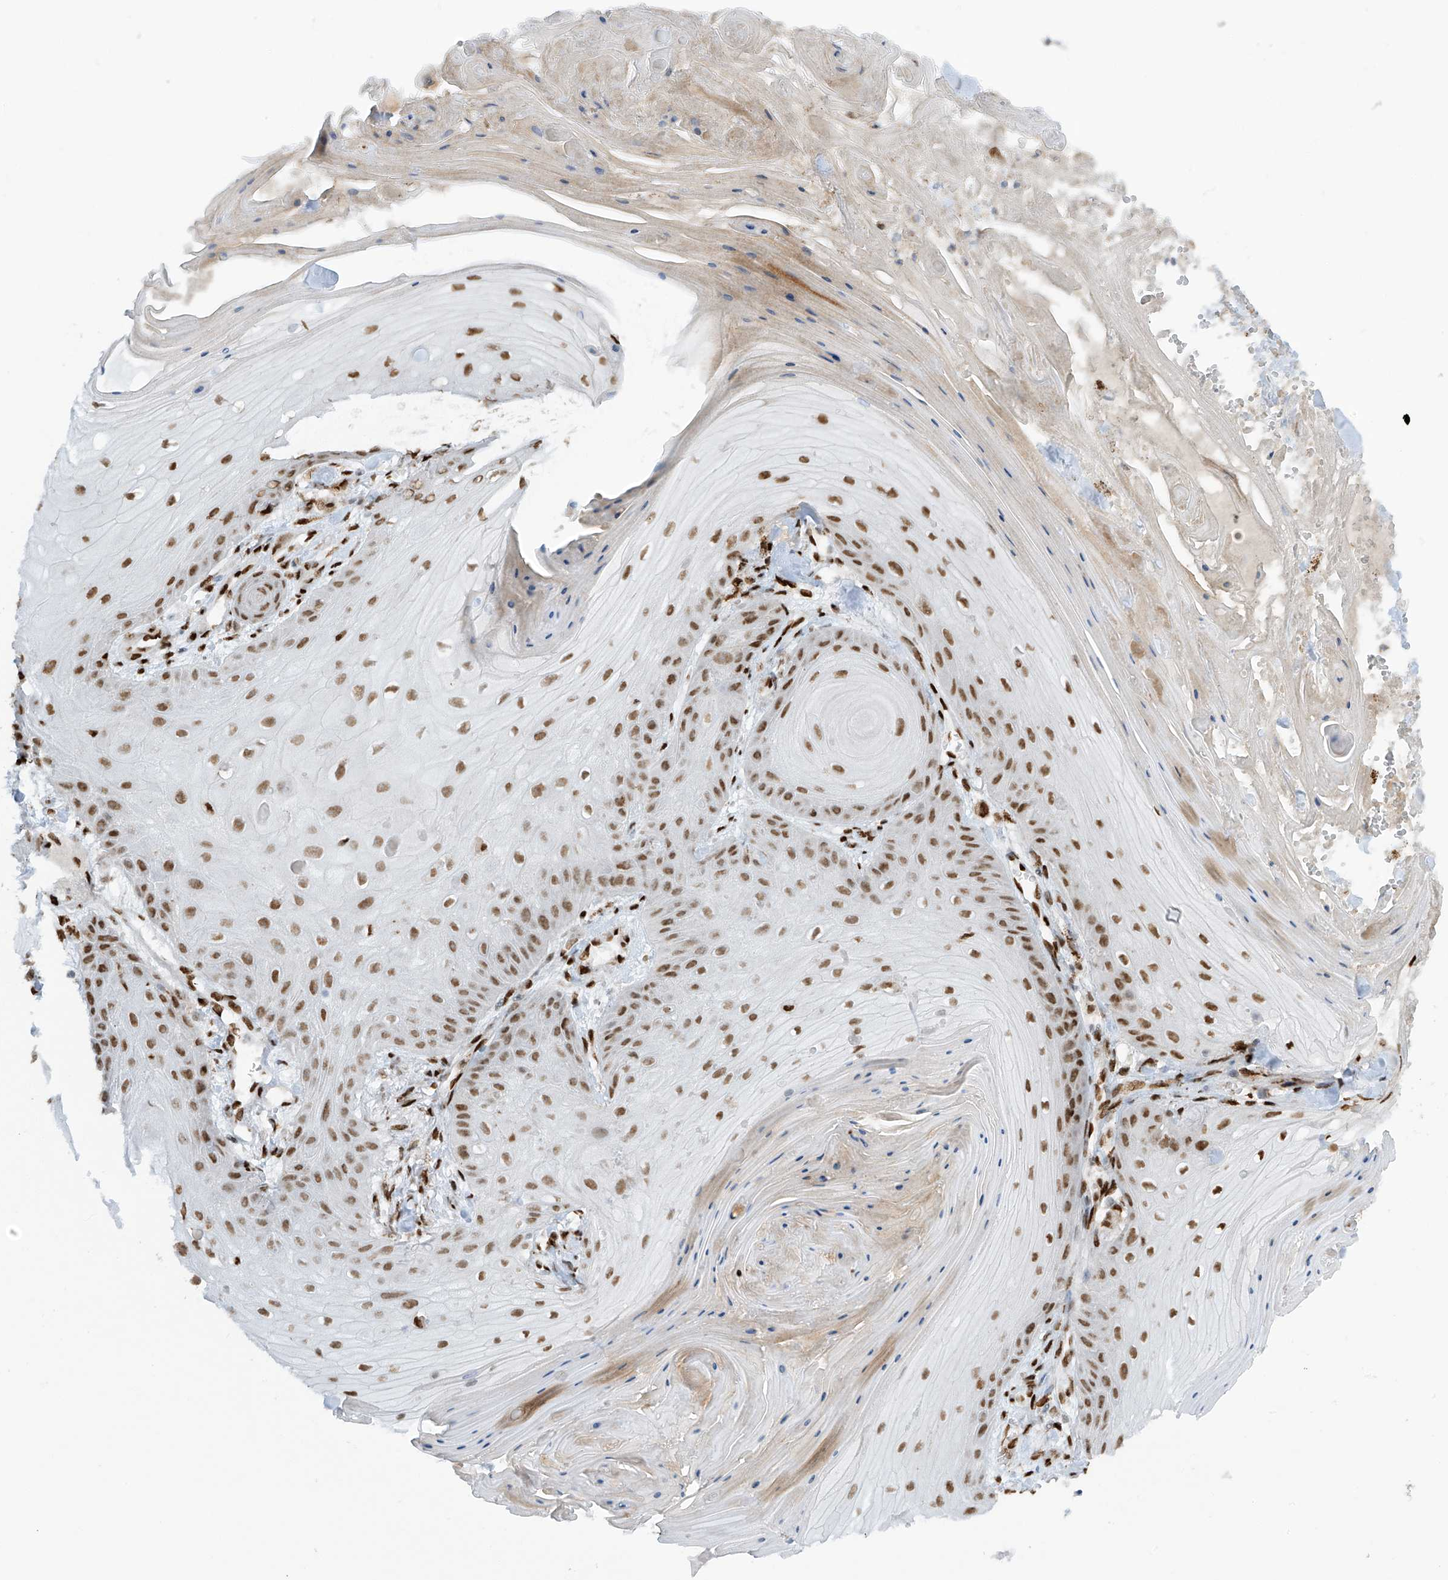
{"staining": {"intensity": "moderate", "quantity": ">75%", "location": "nuclear"}, "tissue": "skin cancer", "cell_type": "Tumor cells", "image_type": "cancer", "snomed": [{"axis": "morphology", "description": "Squamous cell carcinoma, NOS"}, {"axis": "topography", "description": "Skin"}], "caption": "Squamous cell carcinoma (skin) tissue demonstrates moderate nuclear staining in approximately >75% of tumor cells", "gene": "PM20D2", "patient": {"sex": "male", "age": 74}}